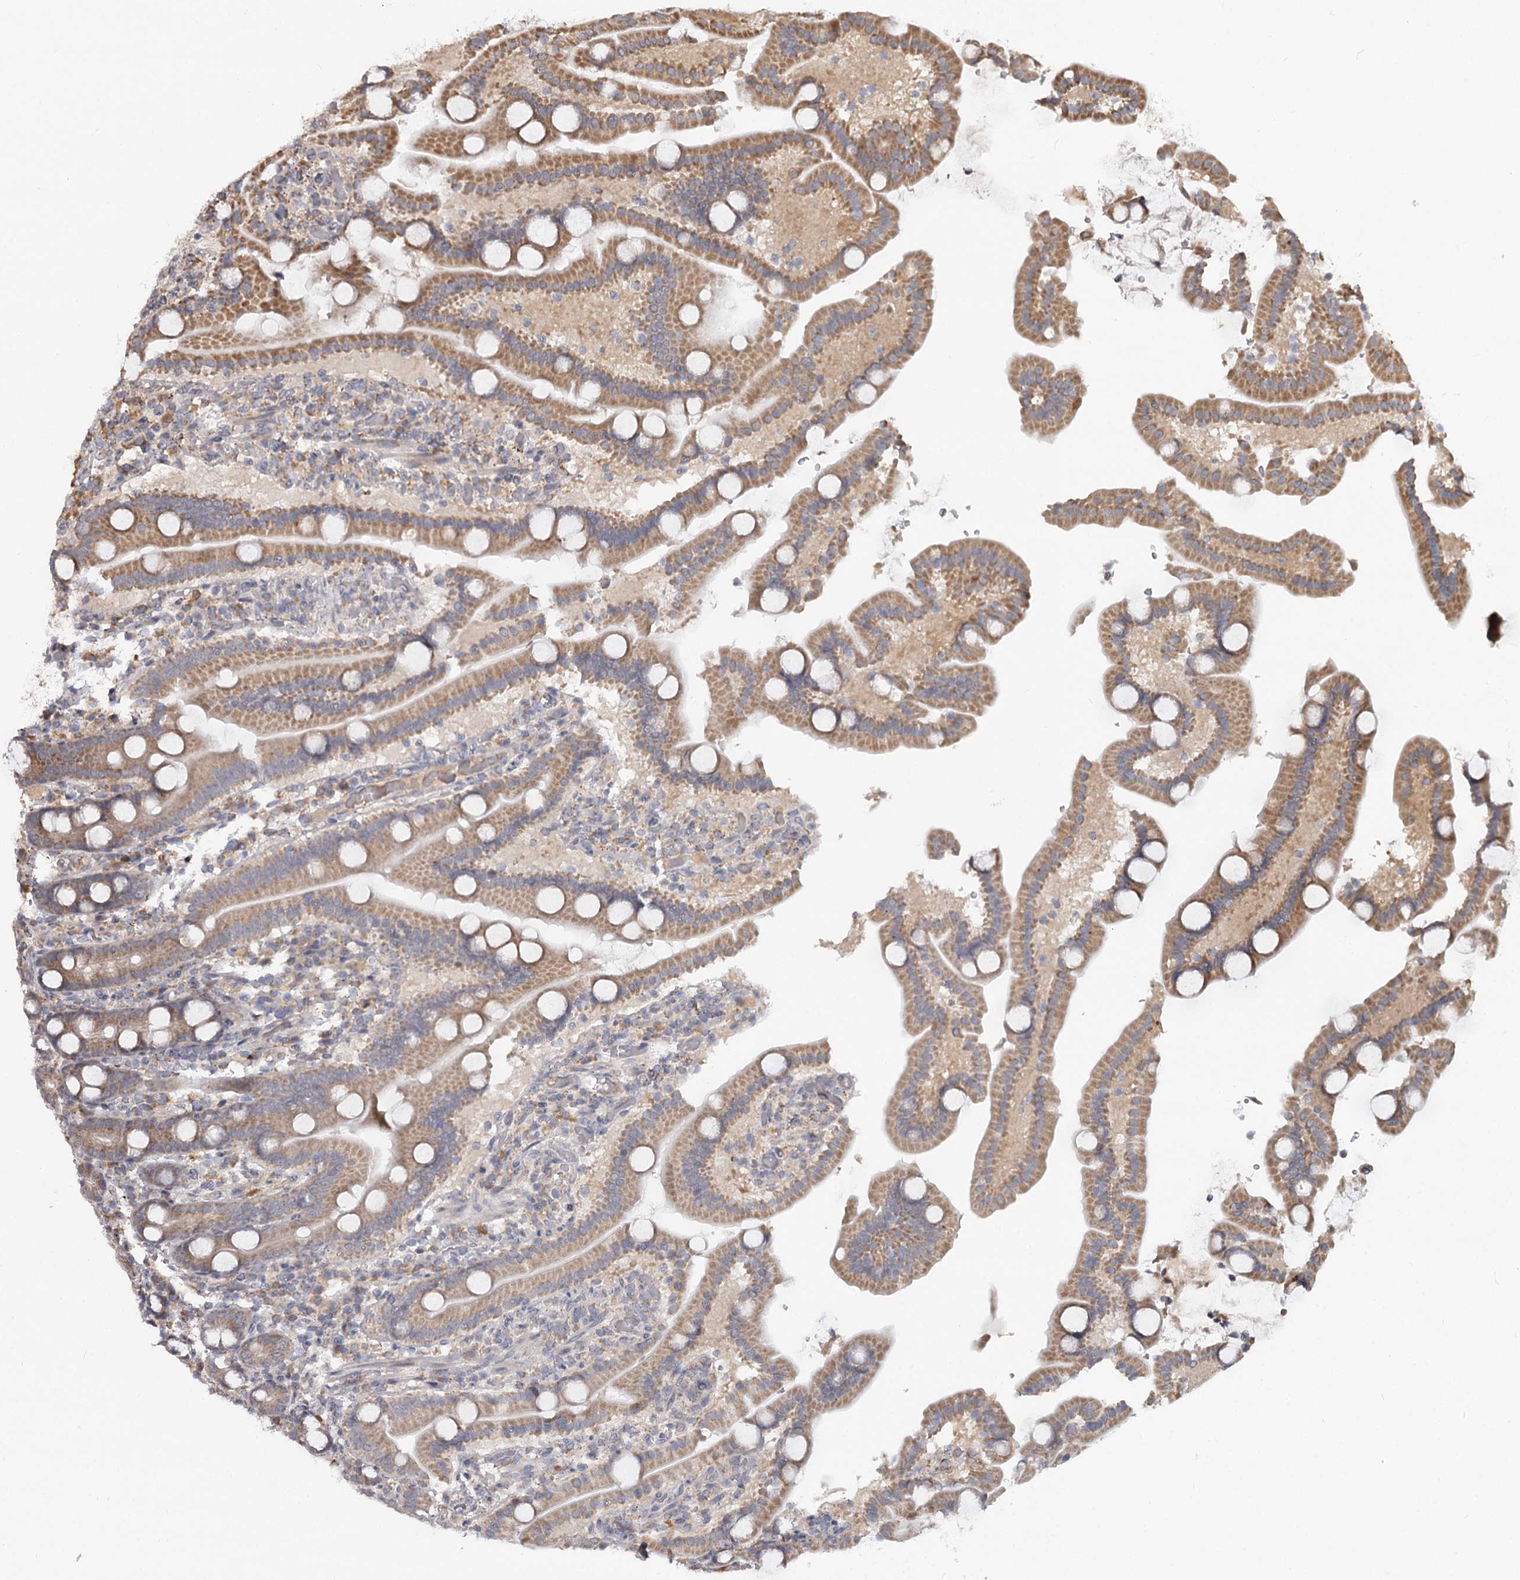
{"staining": {"intensity": "moderate", "quantity": ">75%", "location": "cytoplasmic/membranous"}, "tissue": "duodenum", "cell_type": "Glandular cells", "image_type": "normal", "snomed": [{"axis": "morphology", "description": "Normal tissue, NOS"}, {"axis": "topography", "description": "Duodenum"}], "caption": "IHC histopathology image of normal duodenum stained for a protein (brown), which shows medium levels of moderate cytoplasmic/membranous positivity in approximately >75% of glandular cells.", "gene": "CDC123", "patient": {"sex": "male", "age": 55}}